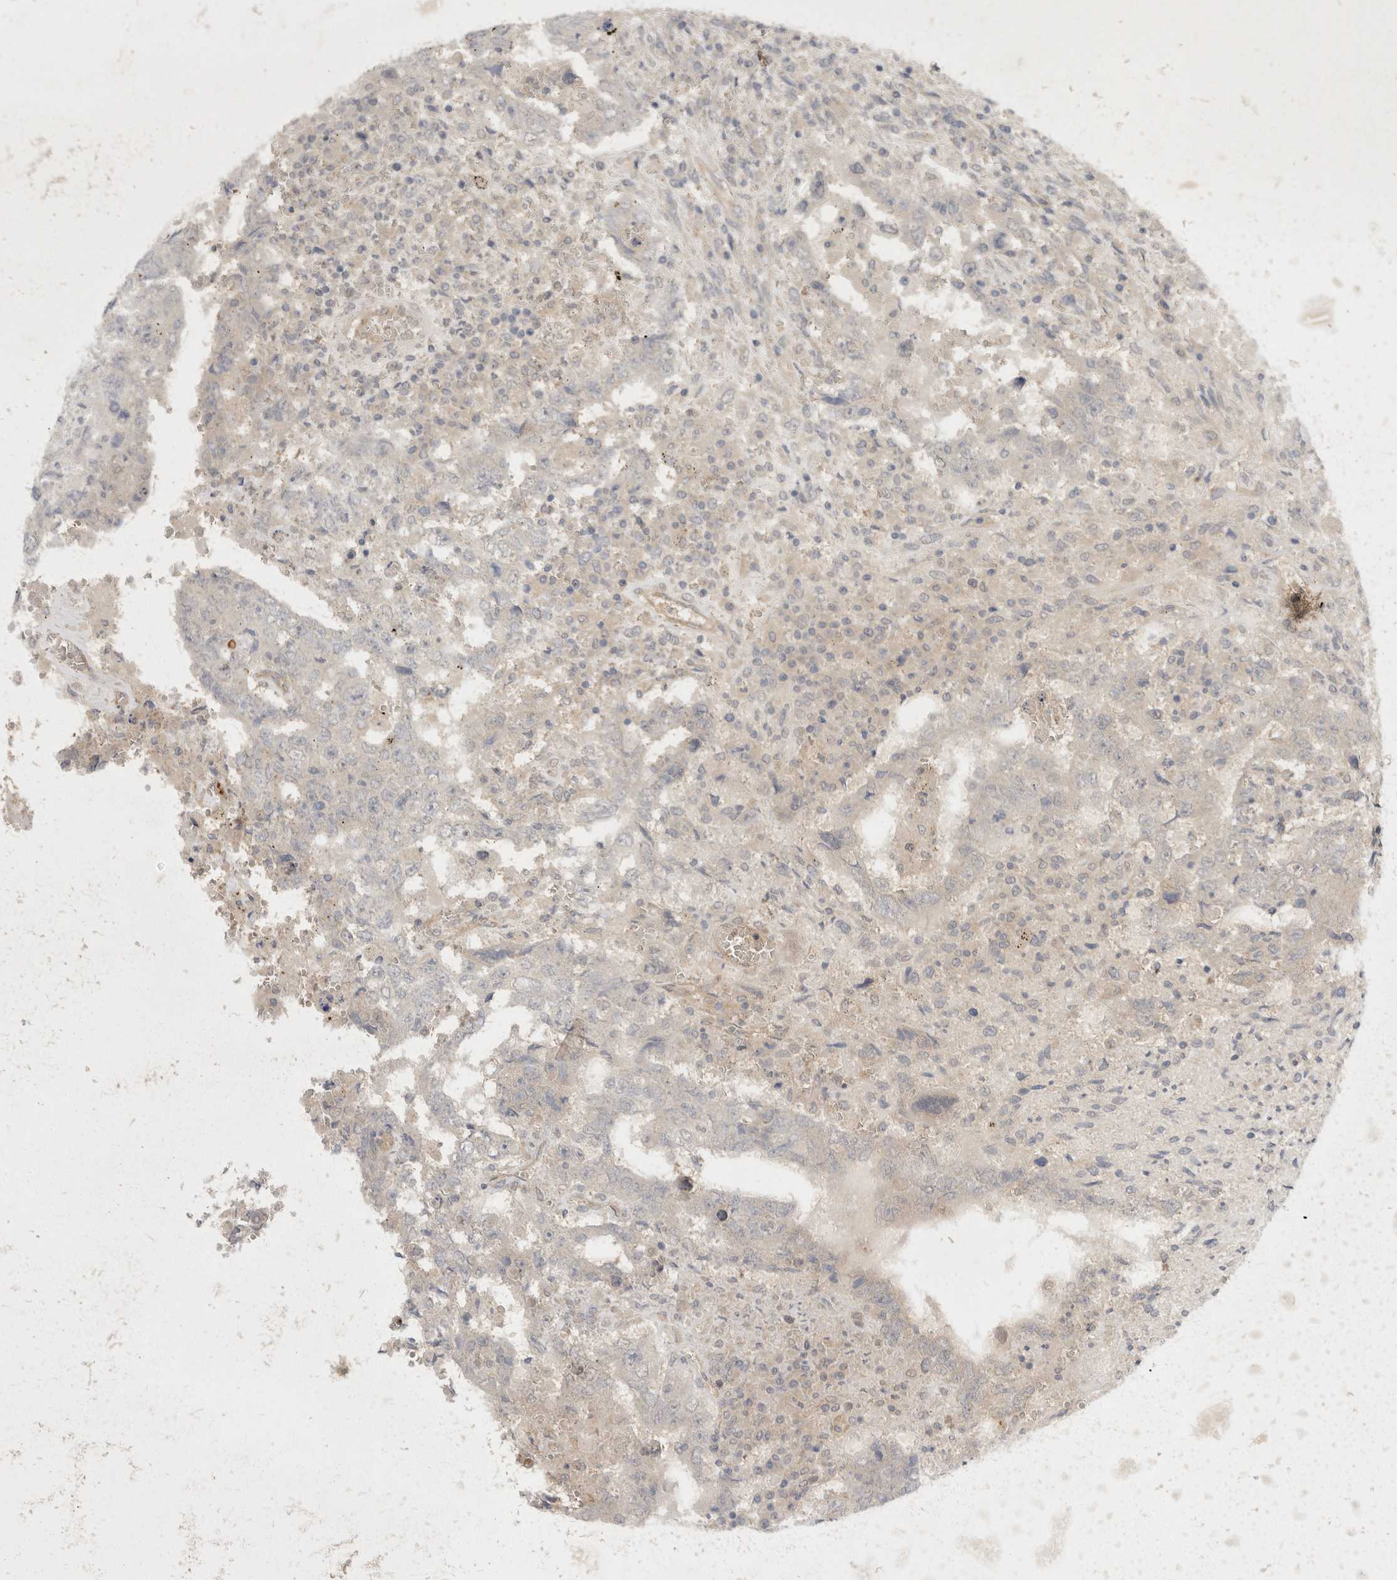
{"staining": {"intensity": "negative", "quantity": "none", "location": "none"}, "tissue": "testis cancer", "cell_type": "Tumor cells", "image_type": "cancer", "snomed": [{"axis": "morphology", "description": "Carcinoma, Embryonal, NOS"}, {"axis": "topography", "description": "Testis"}], "caption": "Micrograph shows no significant protein expression in tumor cells of testis cancer.", "gene": "EIF4G3", "patient": {"sex": "male", "age": 26}}